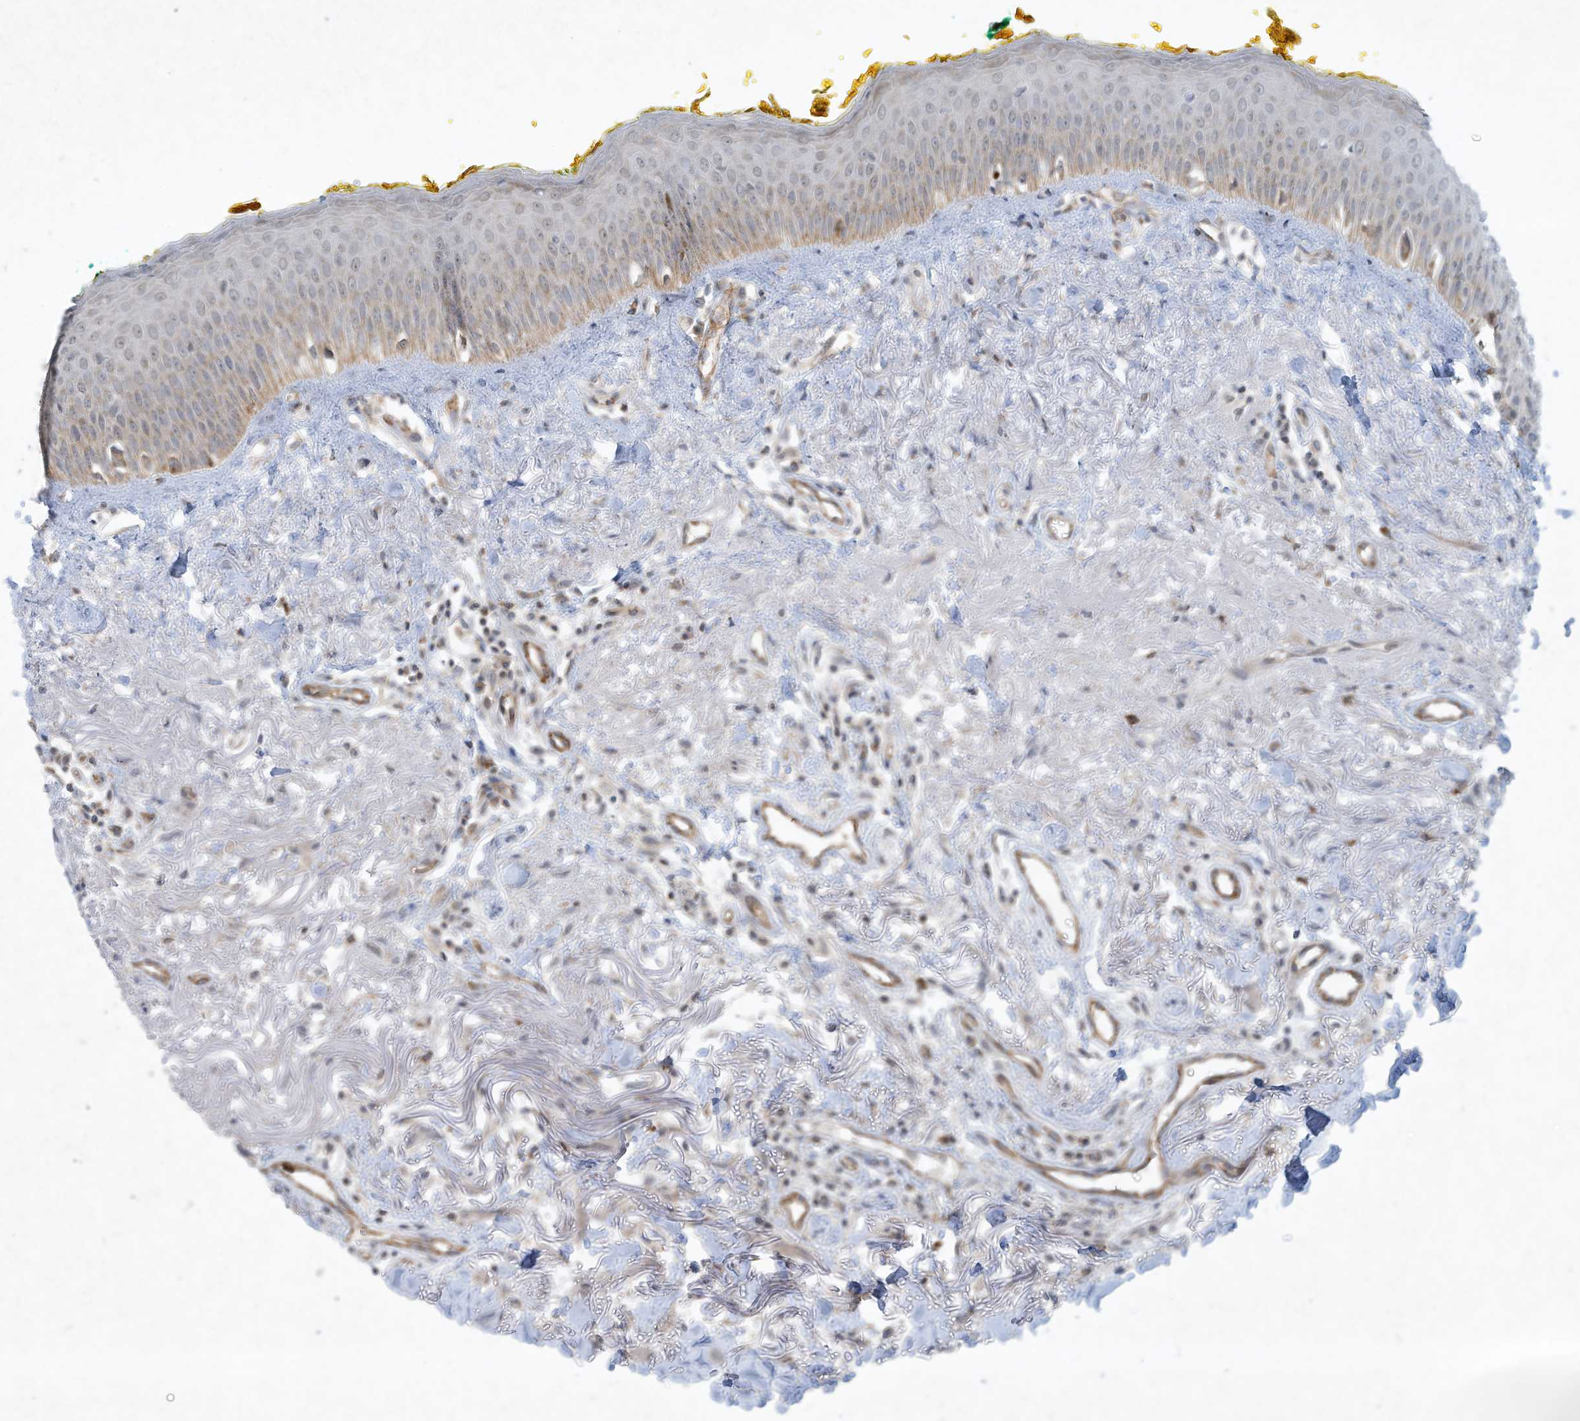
{"staining": {"intensity": "weak", "quantity": "25%-75%", "location": "cytoplasmic/membranous"}, "tissue": "oral mucosa", "cell_type": "Squamous epithelial cells", "image_type": "normal", "snomed": [{"axis": "morphology", "description": "Normal tissue, NOS"}, {"axis": "topography", "description": "Oral tissue"}], "caption": "Weak cytoplasmic/membranous staining for a protein is identified in approximately 25%-75% of squamous epithelial cells of unremarkable oral mucosa using immunohistochemistry (IHC).", "gene": "CHRNA4", "patient": {"sex": "female", "age": 70}}